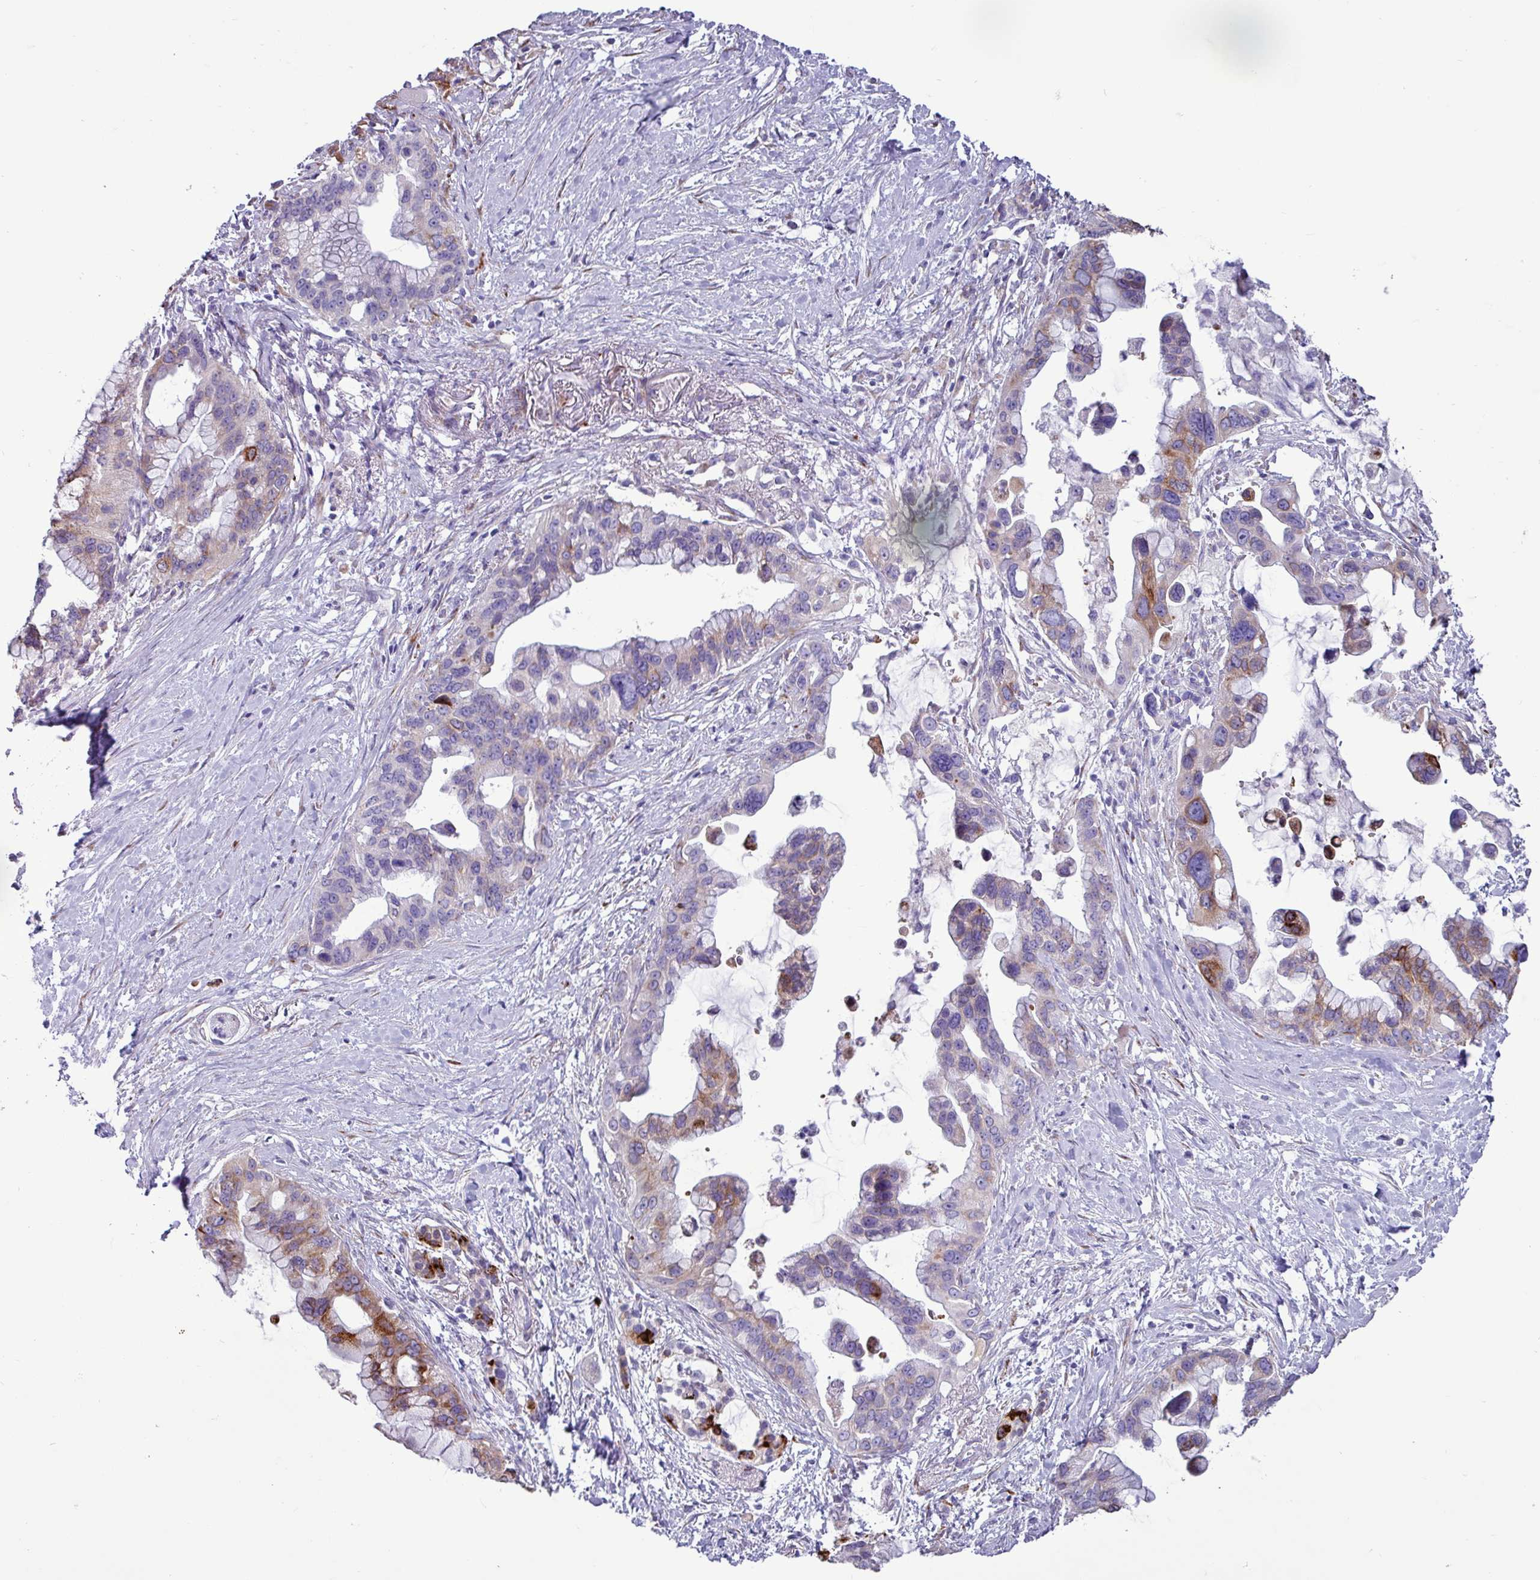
{"staining": {"intensity": "strong", "quantity": "<25%", "location": "cytoplasmic/membranous"}, "tissue": "pancreatic cancer", "cell_type": "Tumor cells", "image_type": "cancer", "snomed": [{"axis": "morphology", "description": "Adenocarcinoma, NOS"}, {"axis": "topography", "description": "Pancreas"}], "caption": "High-magnification brightfield microscopy of pancreatic adenocarcinoma stained with DAB (3,3'-diaminobenzidine) (brown) and counterstained with hematoxylin (blue). tumor cells exhibit strong cytoplasmic/membranous expression is appreciated in approximately<25% of cells. (Brightfield microscopy of DAB IHC at high magnification).", "gene": "PPP1R35", "patient": {"sex": "female", "age": 83}}